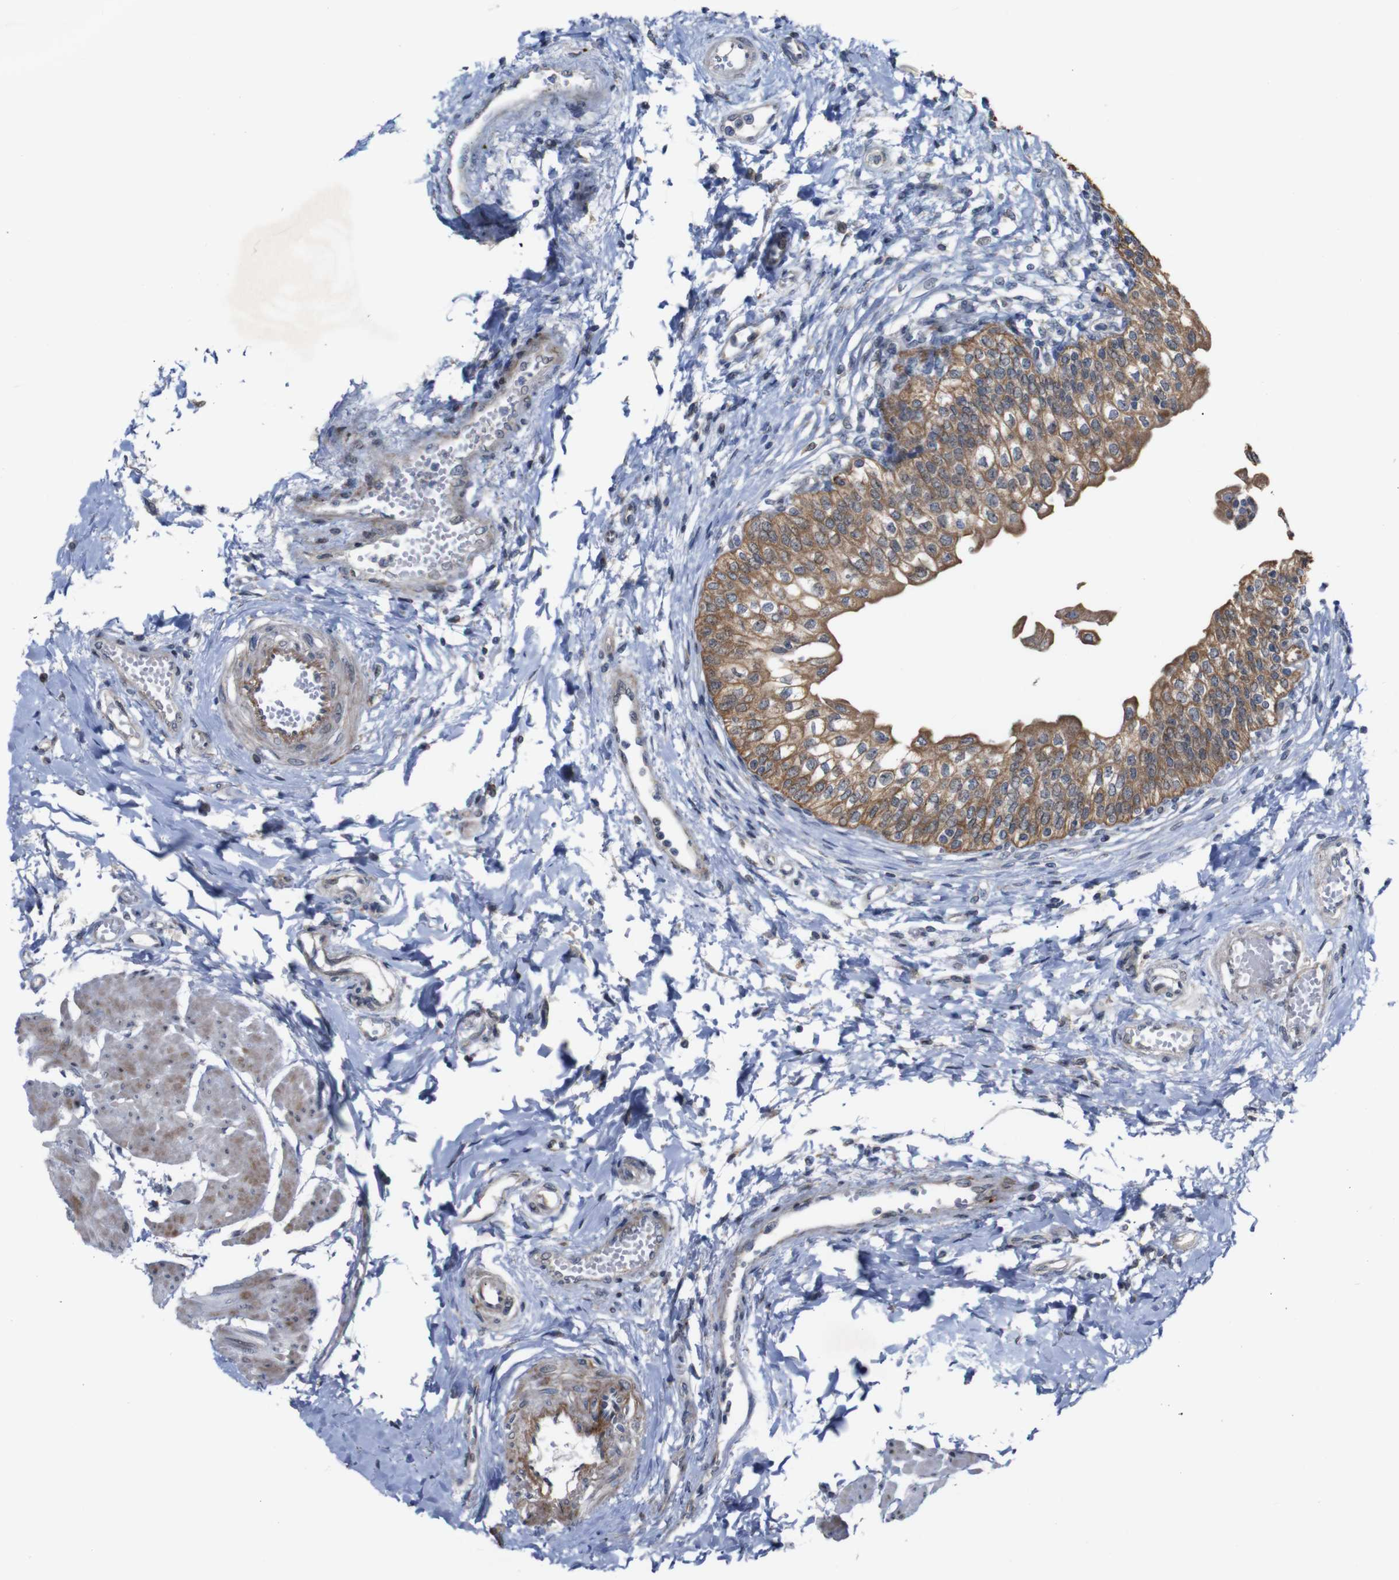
{"staining": {"intensity": "moderate", "quantity": ">75%", "location": "cytoplasmic/membranous"}, "tissue": "urinary bladder", "cell_type": "Urothelial cells", "image_type": "normal", "snomed": [{"axis": "morphology", "description": "Normal tissue, NOS"}, {"axis": "topography", "description": "Urinary bladder"}], "caption": "Immunohistochemical staining of normal urinary bladder demonstrates moderate cytoplasmic/membranous protein staining in about >75% of urothelial cells. (brown staining indicates protein expression, while blue staining denotes nuclei).", "gene": "ATP7B", "patient": {"sex": "male", "age": 55}}